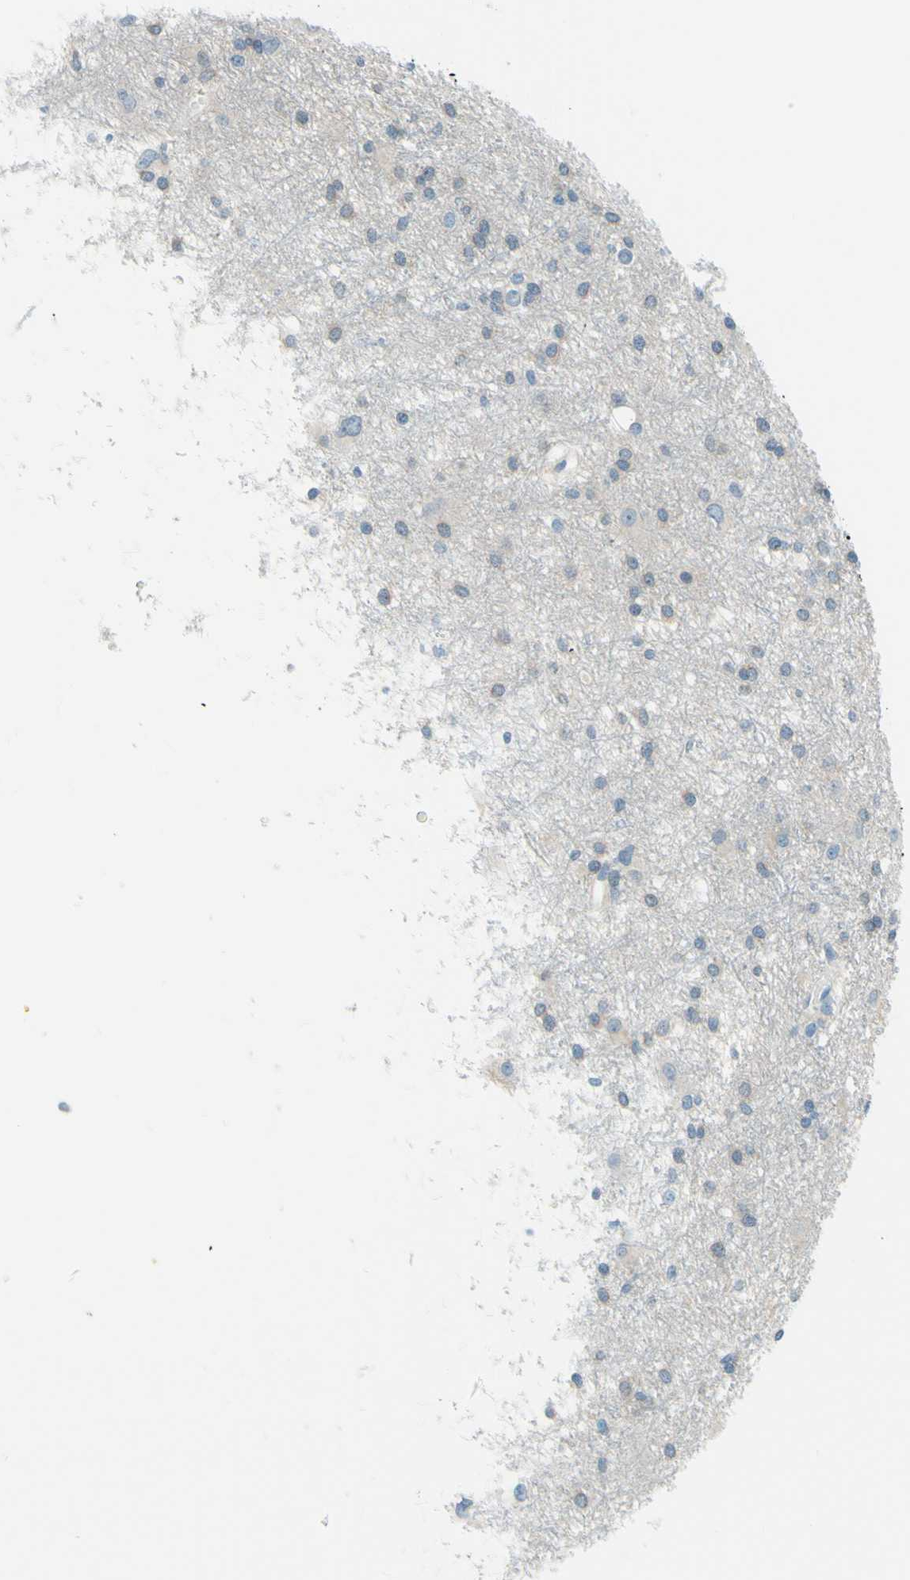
{"staining": {"intensity": "negative", "quantity": "none", "location": "none"}, "tissue": "glioma", "cell_type": "Tumor cells", "image_type": "cancer", "snomed": [{"axis": "morphology", "description": "Glioma, malignant, High grade"}, {"axis": "topography", "description": "Brain"}], "caption": "Immunohistochemistry (IHC) image of human malignant glioma (high-grade) stained for a protein (brown), which displays no expression in tumor cells.", "gene": "PASD1", "patient": {"sex": "female", "age": 59}}